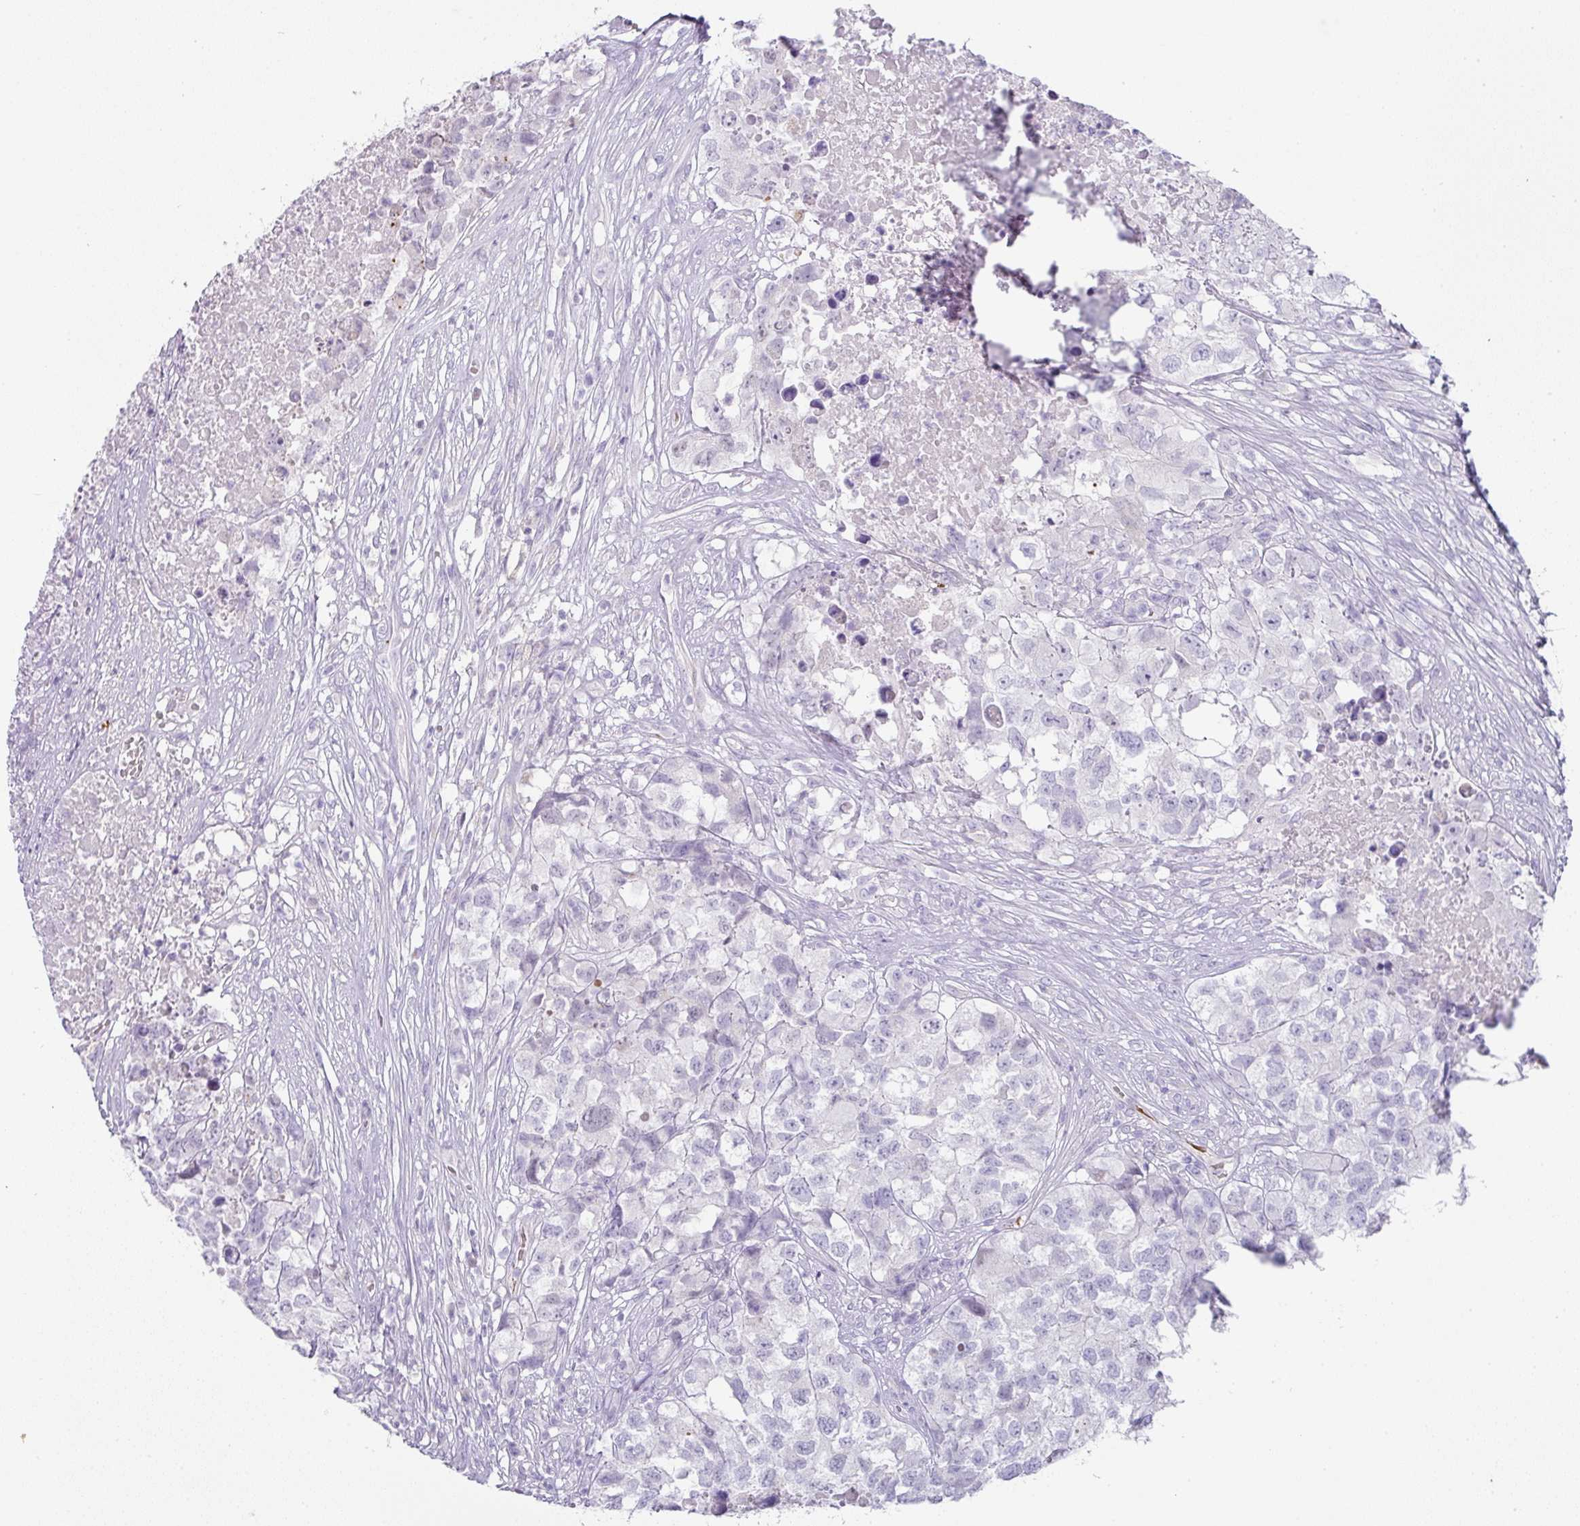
{"staining": {"intensity": "negative", "quantity": "none", "location": "none"}, "tissue": "testis cancer", "cell_type": "Tumor cells", "image_type": "cancer", "snomed": [{"axis": "morphology", "description": "Carcinoma, Embryonal, NOS"}, {"axis": "topography", "description": "Testis"}], "caption": "Histopathology image shows no significant protein positivity in tumor cells of testis cancer. (Stains: DAB (3,3'-diaminobenzidine) IHC with hematoxylin counter stain, Microscopy: brightfield microscopy at high magnification).", "gene": "OR52N1", "patient": {"sex": "male", "age": 83}}